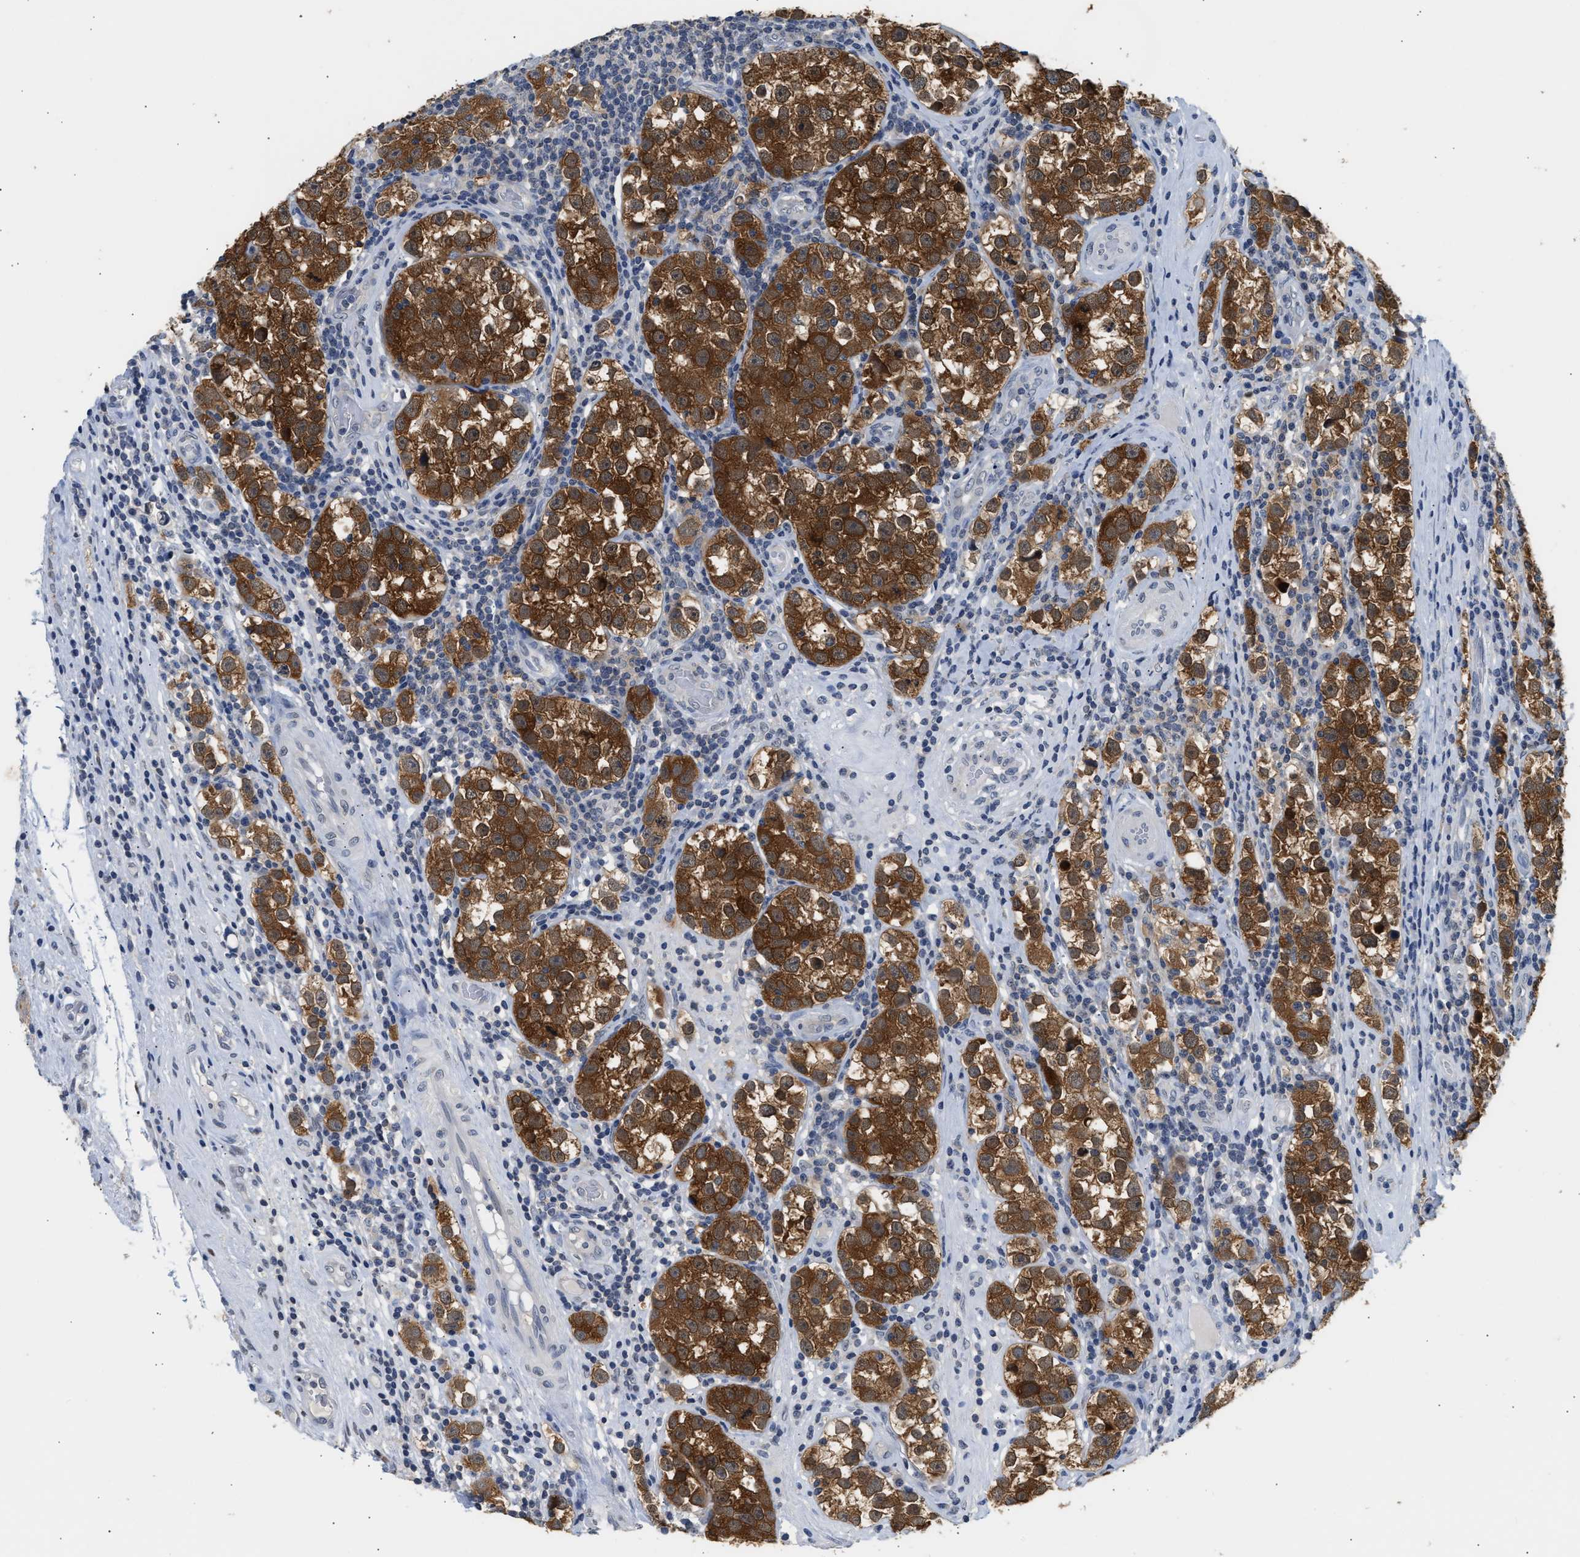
{"staining": {"intensity": "strong", "quantity": ">75%", "location": "cytoplasmic/membranous"}, "tissue": "testis cancer", "cell_type": "Tumor cells", "image_type": "cancer", "snomed": [{"axis": "morphology", "description": "Normal tissue, NOS"}, {"axis": "morphology", "description": "Seminoma, NOS"}, {"axis": "topography", "description": "Testis"}], "caption": "There is high levels of strong cytoplasmic/membranous expression in tumor cells of testis seminoma, as demonstrated by immunohistochemical staining (brown color).", "gene": "PPM1L", "patient": {"sex": "male", "age": 43}}